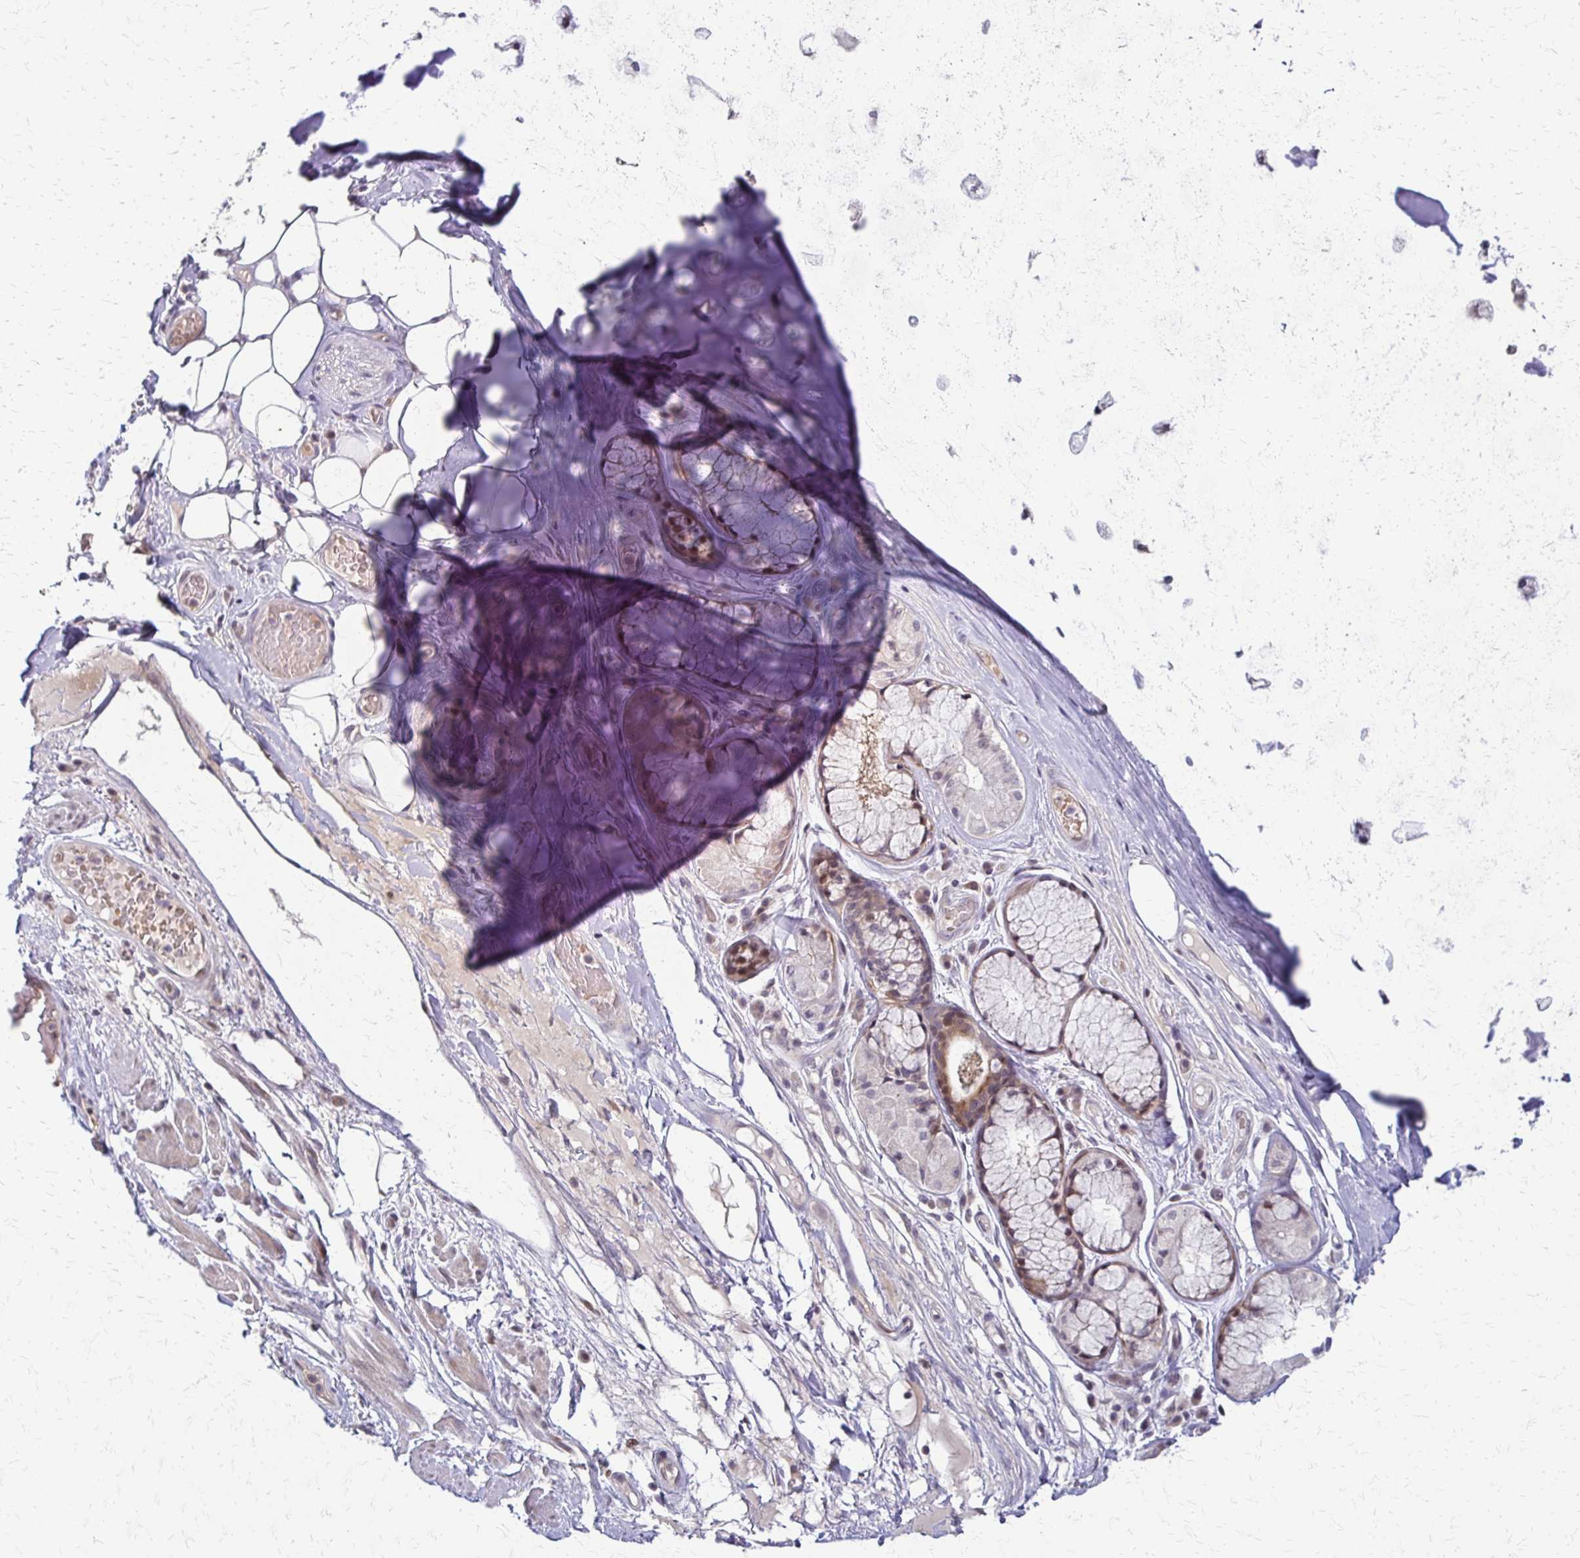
{"staining": {"intensity": "negative", "quantity": "none", "location": "none"}, "tissue": "adipose tissue", "cell_type": "Adipocytes", "image_type": "normal", "snomed": [{"axis": "morphology", "description": "Normal tissue, NOS"}, {"axis": "topography", "description": "Cartilage tissue"}, {"axis": "topography", "description": "Bronchus"}], "caption": "This is an immunohistochemistry image of normal adipose tissue. There is no staining in adipocytes.", "gene": "TRIR", "patient": {"sex": "male", "age": 64}}